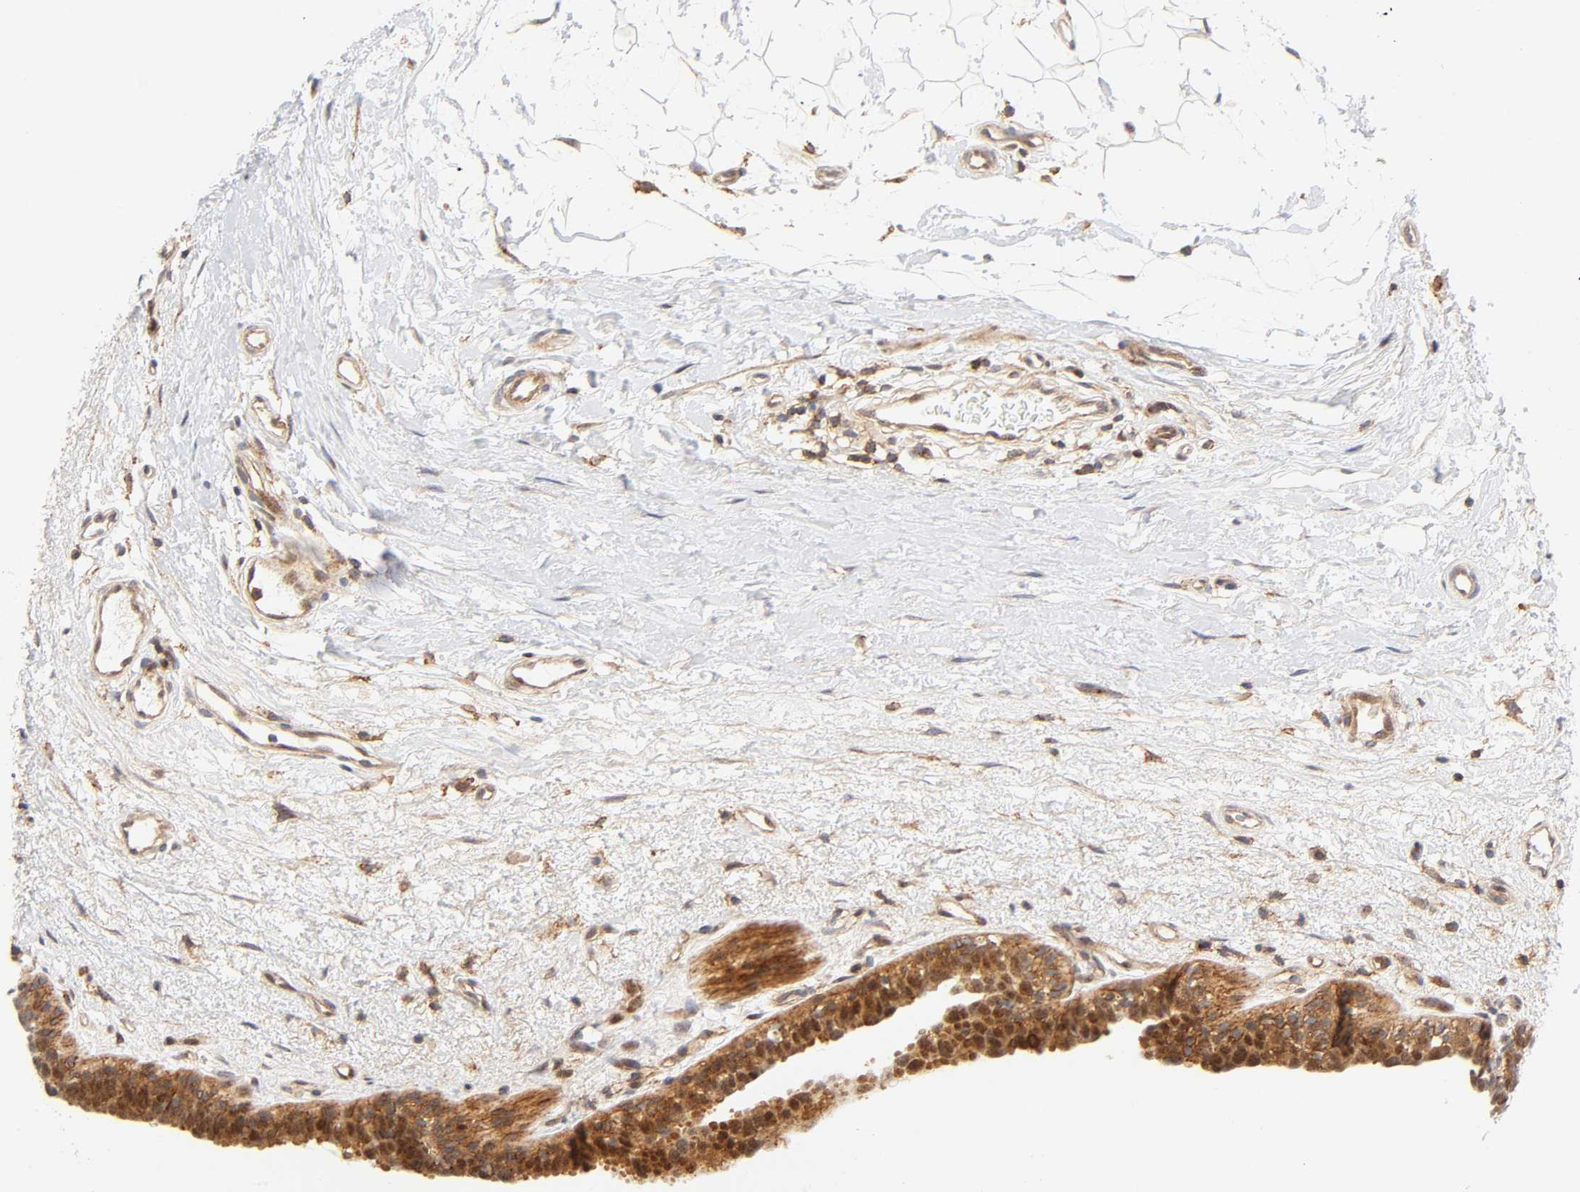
{"staining": {"intensity": "moderate", "quantity": "25%-75%", "location": "cytoplasmic/membranous"}, "tissue": "breast cancer", "cell_type": "Tumor cells", "image_type": "cancer", "snomed": [{"axis": "morphology", "description": "Duct carcinoma"}, {"axis": "topography", "description": "Breast"}], "caption": "Moderate cytoplasmic/membranous staining is identified in about 25%-75% of tumor cells in breast cancer.", "gene": "ANXA7", "patient": {"sex": "female", "age": 40}}